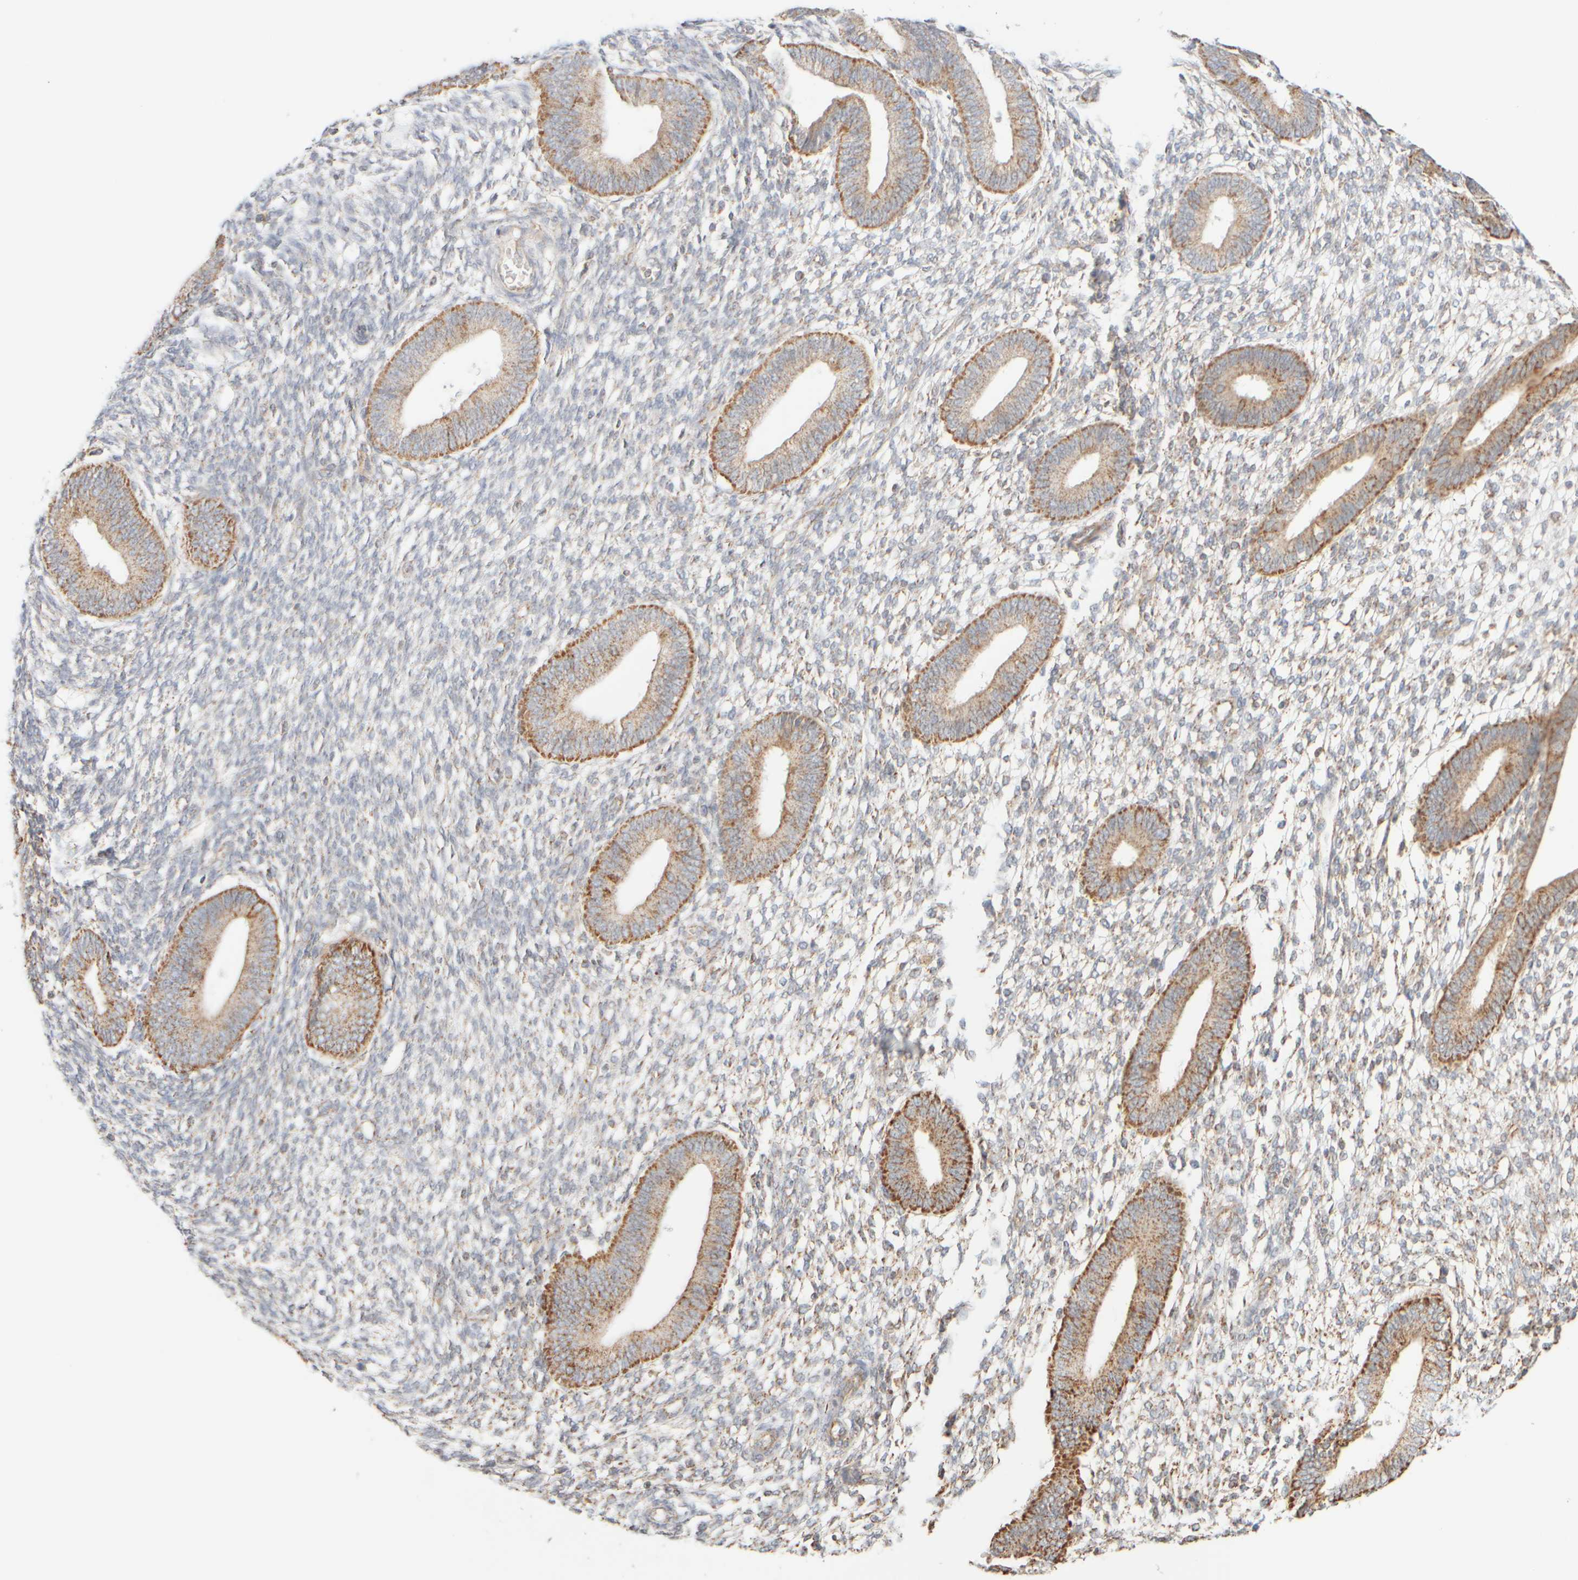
{"staining": {"intensity": "weak", "quantity": "25%-75%", "location": "cytoplasmic/membranous"}, "tissue": "endometrium", "cell_type": "Cells in endometrial stroma", "image_type": "normal", "snomed": [{"axis": "morphology", "description": "Normal tissue, NOS"}, {"axis": "topography", "description": "Endometrium"}], "caption": "A brown stain labels weak cytoplasmic/membranous expression of a protein in cells in endometrial stroma of benign endometrium. (DAB = brown stain, brightfield microscopy at high magnification).", "gene": "APBB2", "patient": {"sex": "female", "age": 46}}